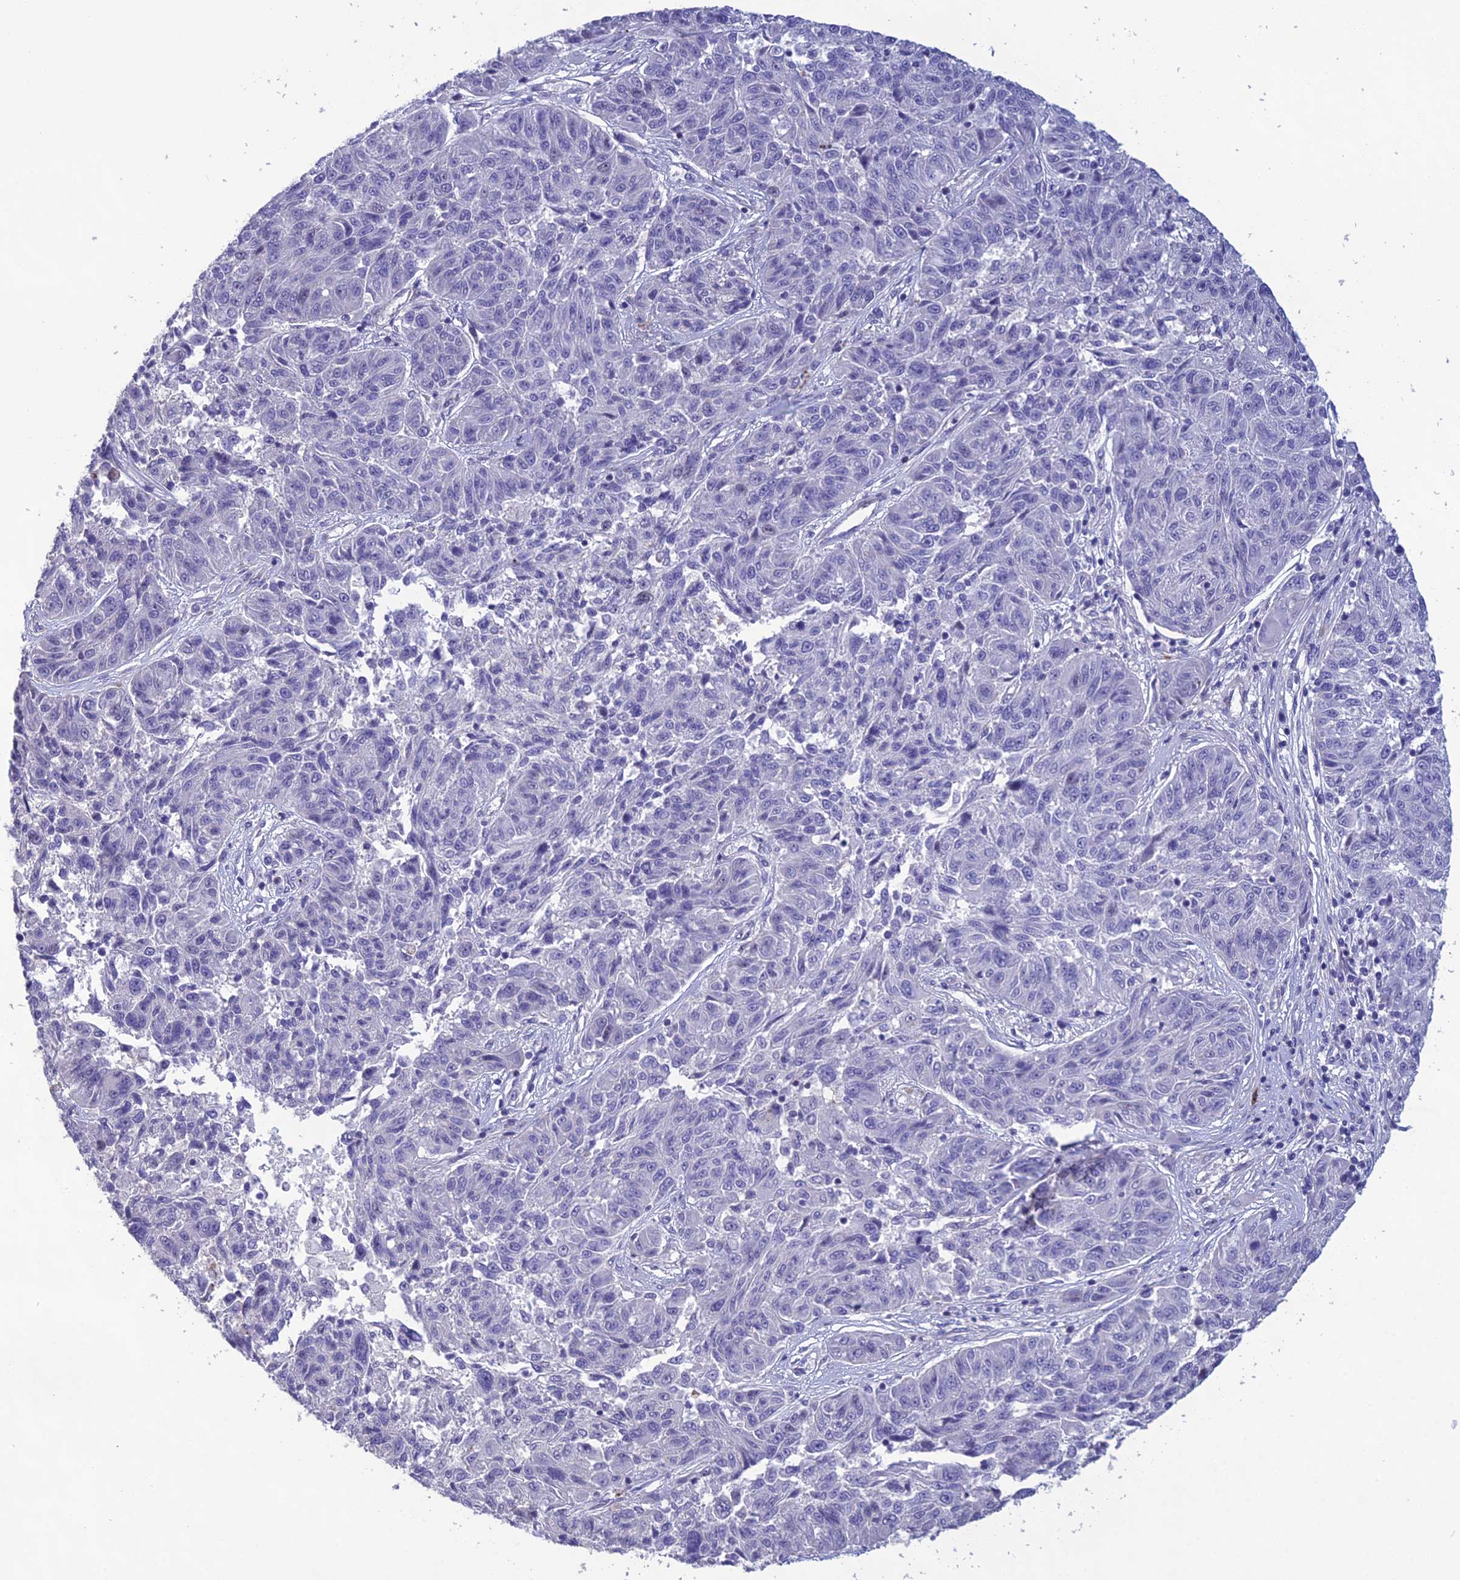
{"staining": {"intensity": "negative", "quantity": "none", "location": "none"}, "tissue": "melanoma", "cell_type": "Tumor cells", "image_type": "cancer", "snomed": [{"axis": "morphology", "description": "Malignant melanoma, NOS"}, {"axis": "topography", "description": "Skin"}], "caption": "IHC histopathology image of melanoma stained for a protein (brown), which reveals no staining in tumor cells. (Stains: DAB (3,3'-diaminobenzidine) immunohistochemistry (IHC) with hematoxylin counter stain, Microscopy: brightfield microscopy at high magnification).", "gene": "OR56B1", "patient": {"sex": "male", "age": 53}}